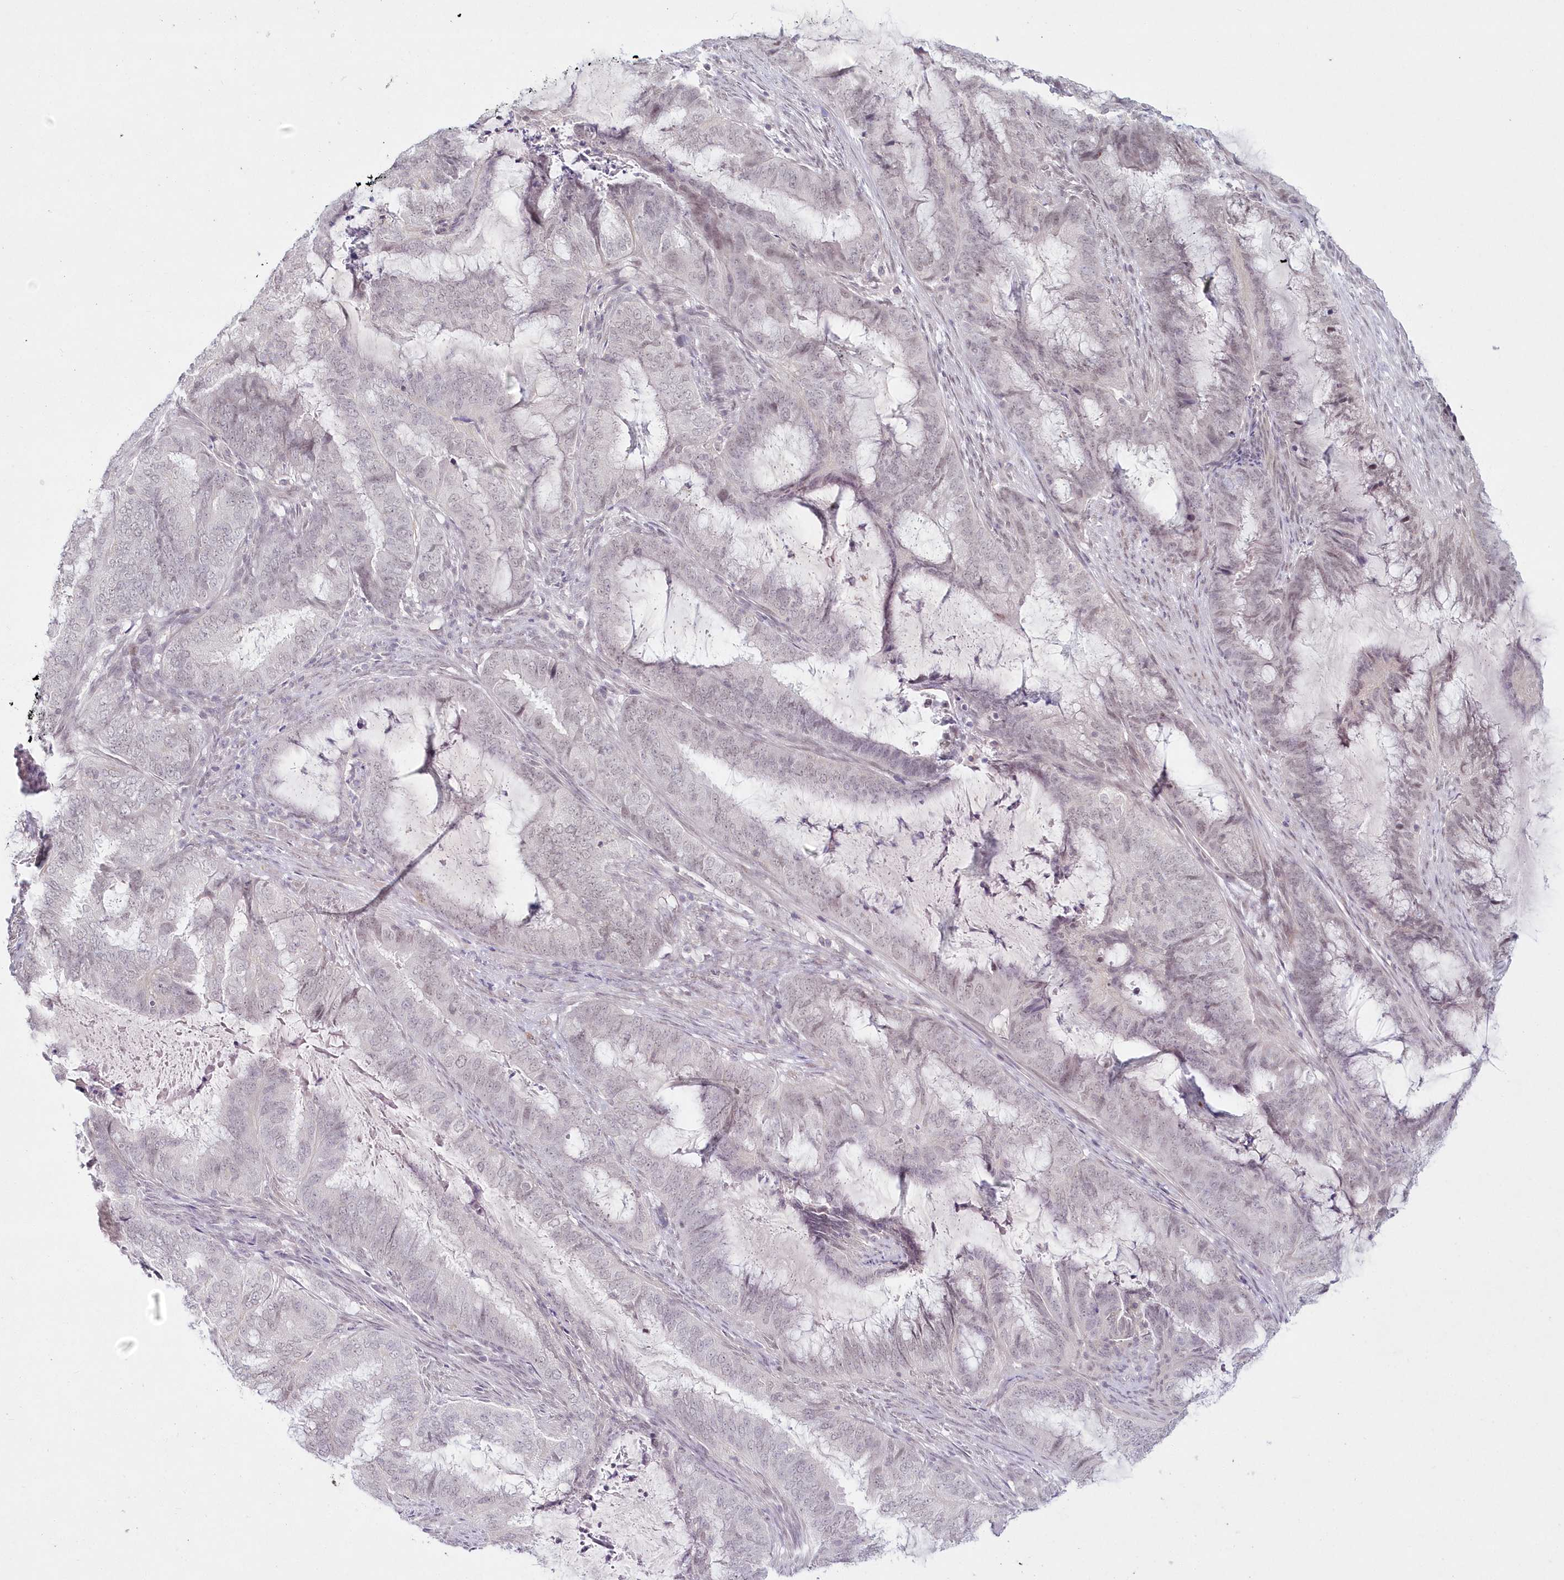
{"staining": {"intensity": "weak", "quantity": "<25%", "location": "nuclear"}, "tissue": "endometrial cancer", "cell_type": "Tumor cells", "image_type": "cancer", "snomed": [{"axis": "morphology", "description": "Adenocarcinoma, NOS"}, {"axis": "topography", "description": "Endometrium"}], "caption": "IHC image of neoplastic tissue: human adenocarcinoma (endometrial) stained with DAB shows no significant protein staining in tumor cells.", "gene": "HYCC2", "patient": {"sex": "female", "age": 51}}